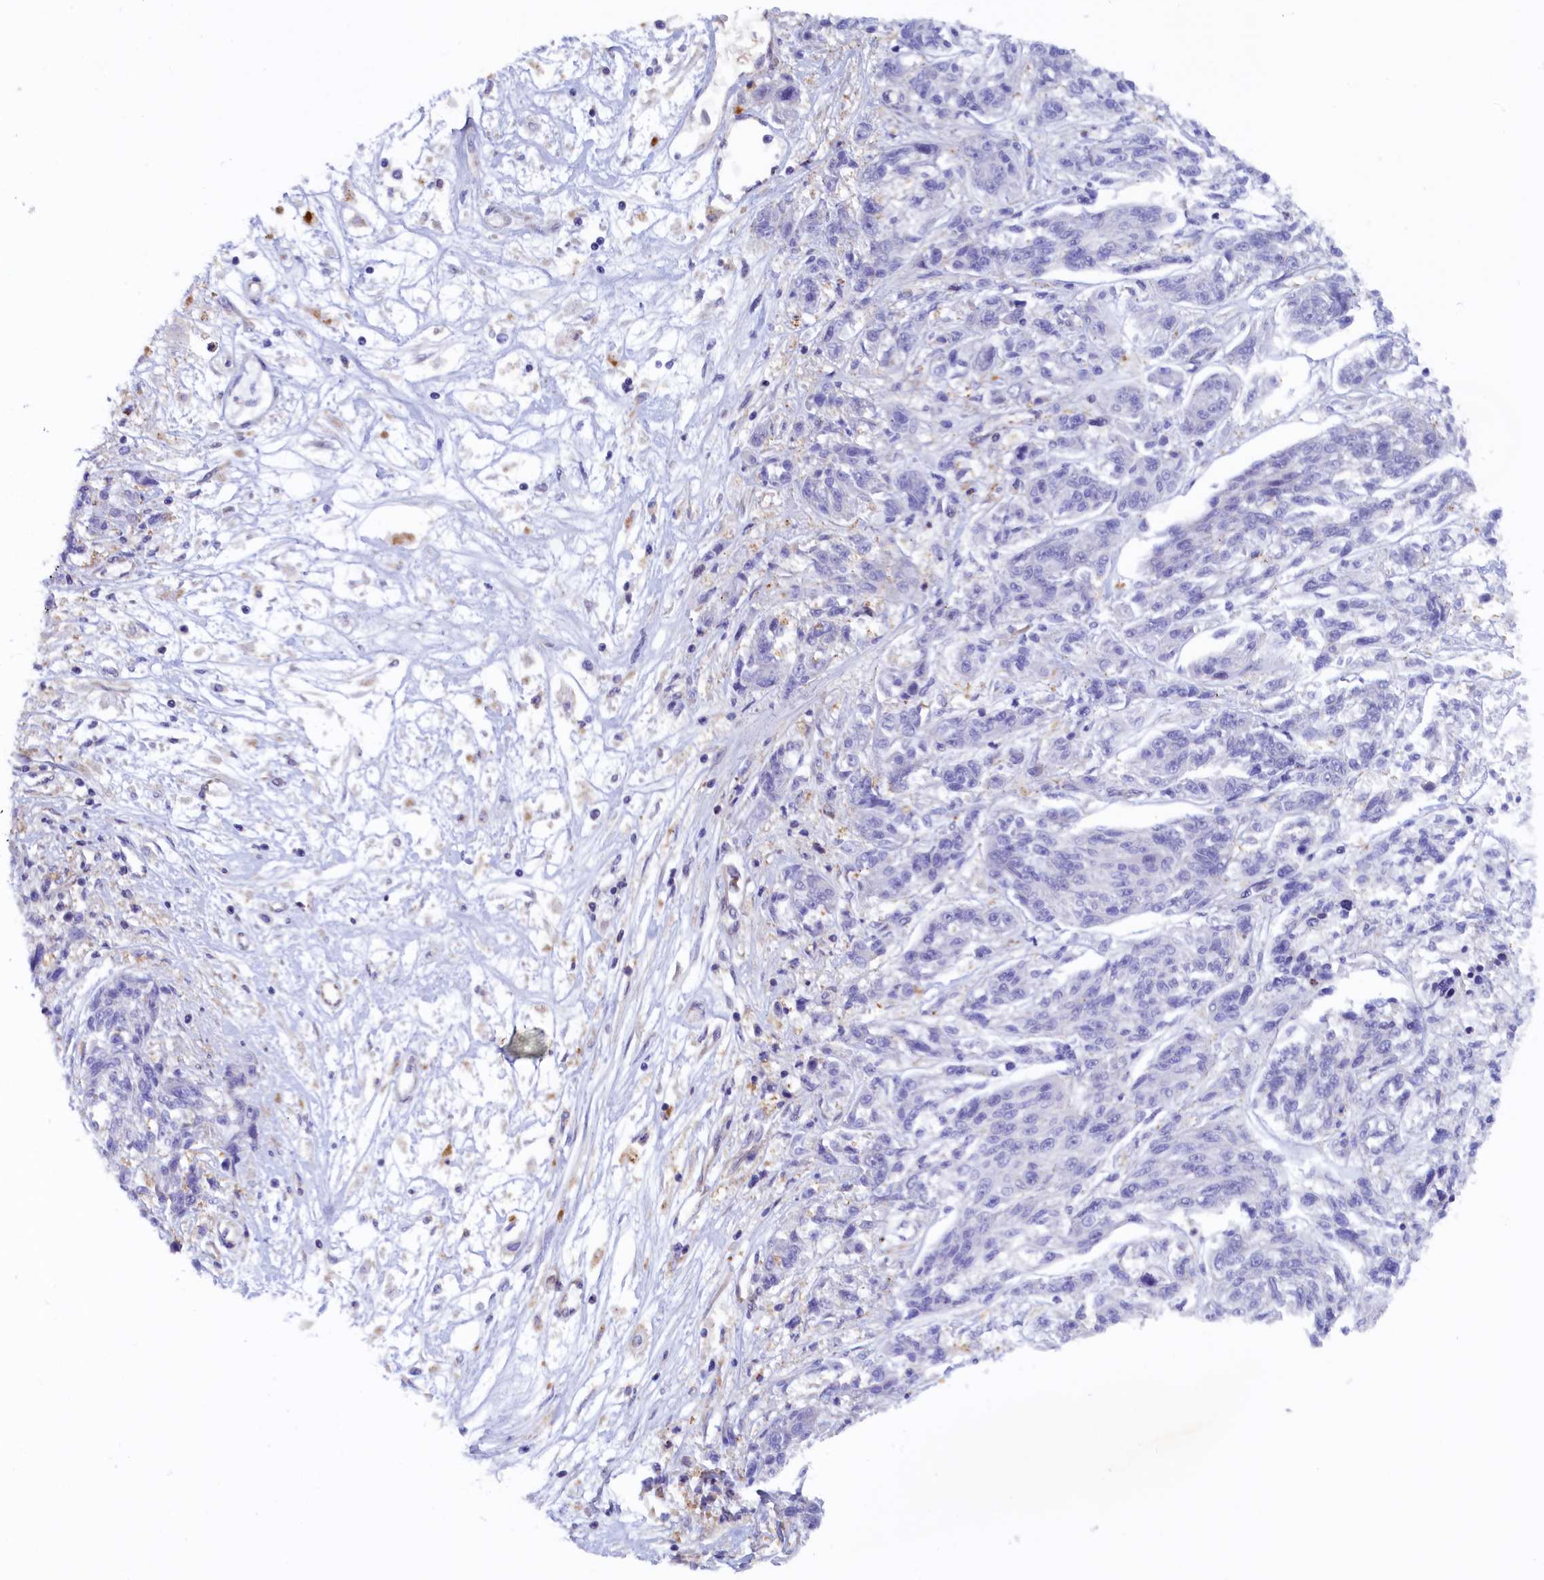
{"staining": {"intensity": "negative", "quantity": "none", "location": "none"}, "tissue": "melanoma", "cell_type": "Tumor cells", "image_type": "cancer", "snomed": [{"axis": "morphology", "description": "Malignant melanoma, NOS"}, {"axis": "topography", "description": "Skin"}], "caption": "Immunohistochemistry (IHC) image of neoplastic tissue: malignant melanoma stained with DAB (3,3'-diaminobenzidine) reveals no significant protein positivity in tumor cells.", "gene": "JPT2", "patient": {"sex": "male", "age": 53}}